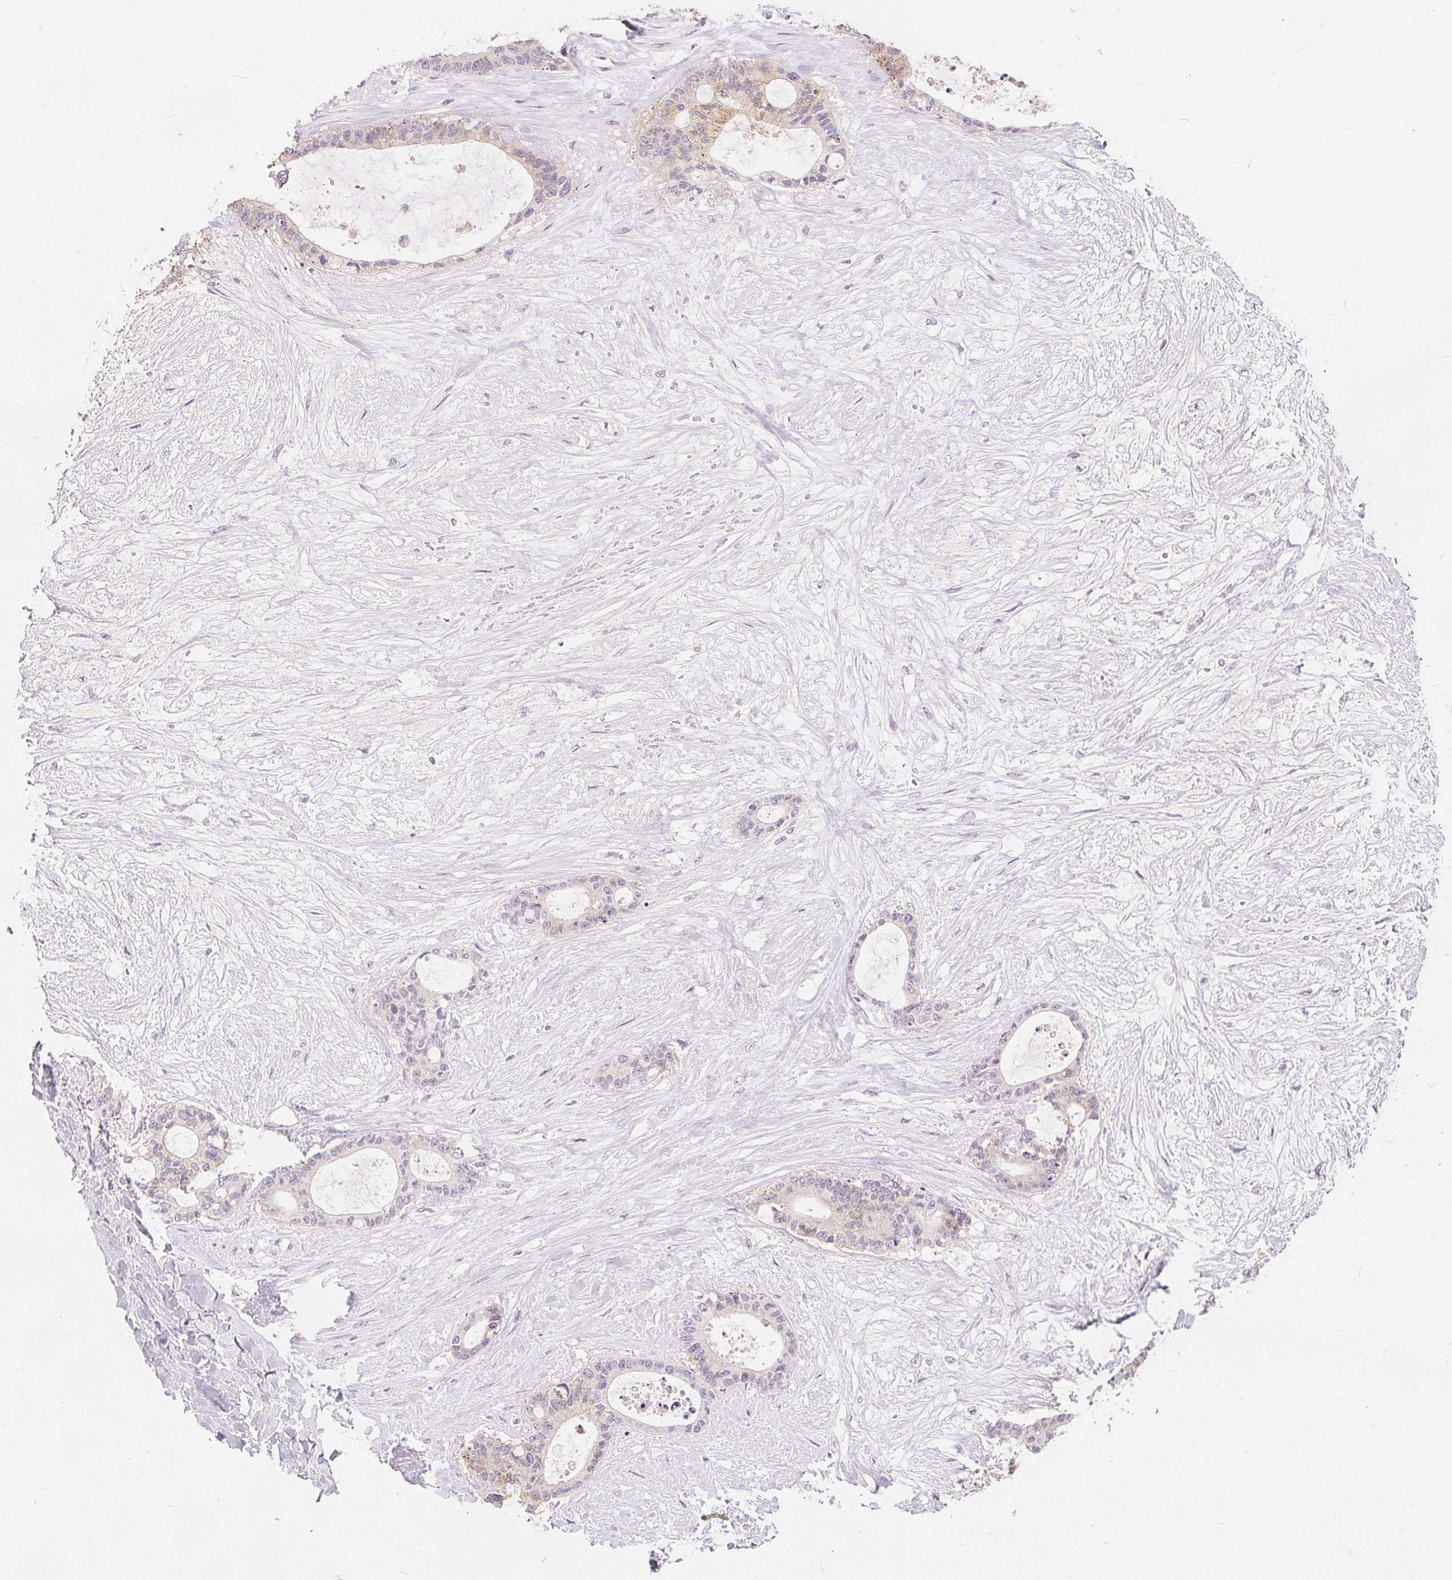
{"staining": {"intensity": "negative", "quantity": "none", "location": "none"}, "tissue": "liver cancer", "cell_type": "Tumor cells", "image_type": "cancer", "snomed": [{"axis": "morphology", "description": "Normal tissue, NOS"}, {"axis": "morphology", "description": "Cholangiocarcinoma"}, {"axis": "topography", "description": "Liver"}, {"axis": "topography", "description": "Peripheral nerve tissue"}], "caption": "Image shows no significant protein expression in tumor cells of liver cholangiocarcinoma.", "gene": "CA12", "patient": {"sex": "female", "age": 73}}